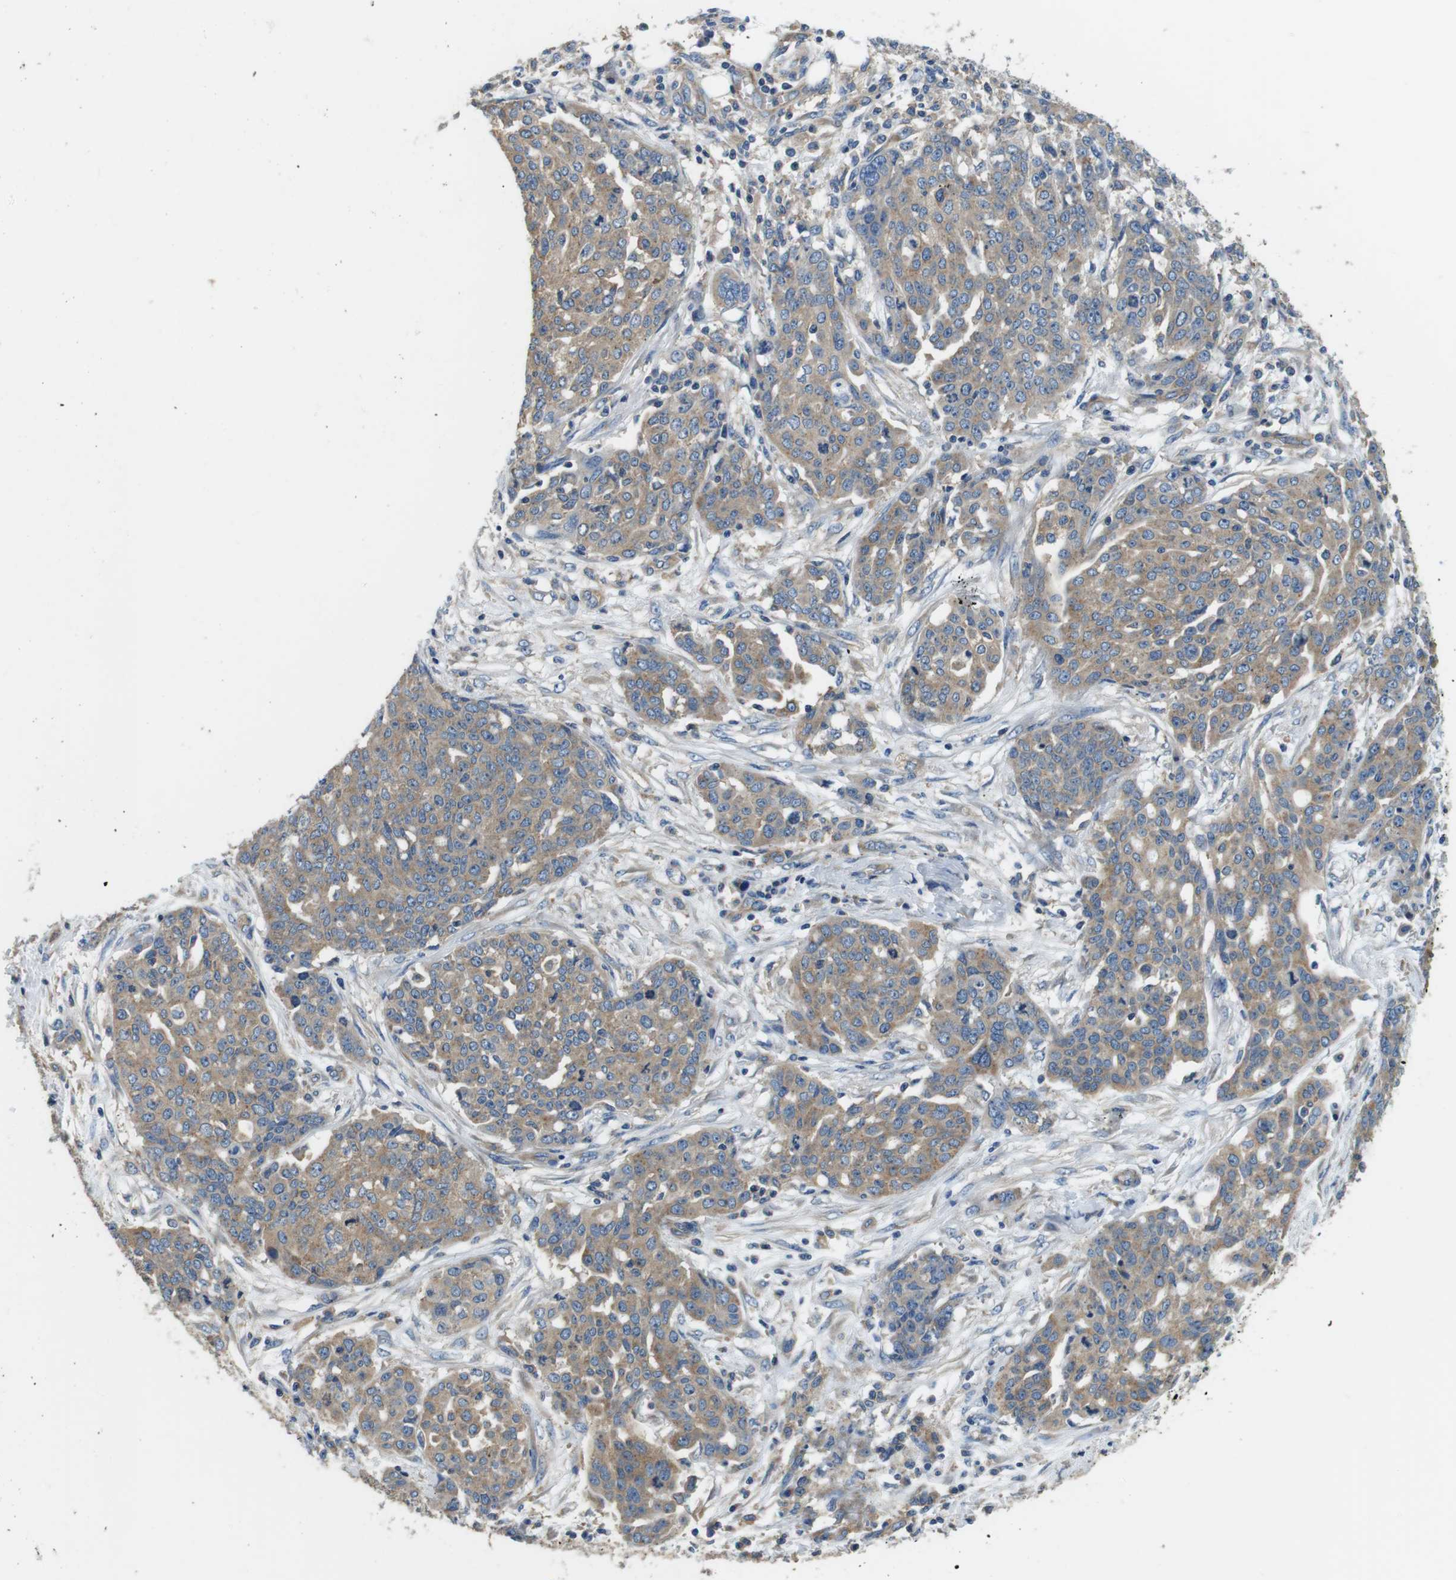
{"staining": {"intensity": "moderate", "quantity": ">75%", "location": "cytoplasmic/membranous"}, "tissue": "ovarian cancer", "cell_type": "Tumor cells", "image_type": "cancer", "snomed": [{"axis": "morphology", "description": "Cystadenocarcinoma, serous, NOS"}, {"axis": "topography", "description": "Soft tissue"}, {"axis": "topography", "description": "Ovary"}], "caption": "DAB (3,3'-diaminobenzidine) immunohistochemical staining of ovarian serous cystadenocarcinoma reveals moderate cytoplasmic/membranous protein expression in about >75% of tumor cells.", "gene": "DENND4C", "patient": {"sex": "female", "age": 57}}